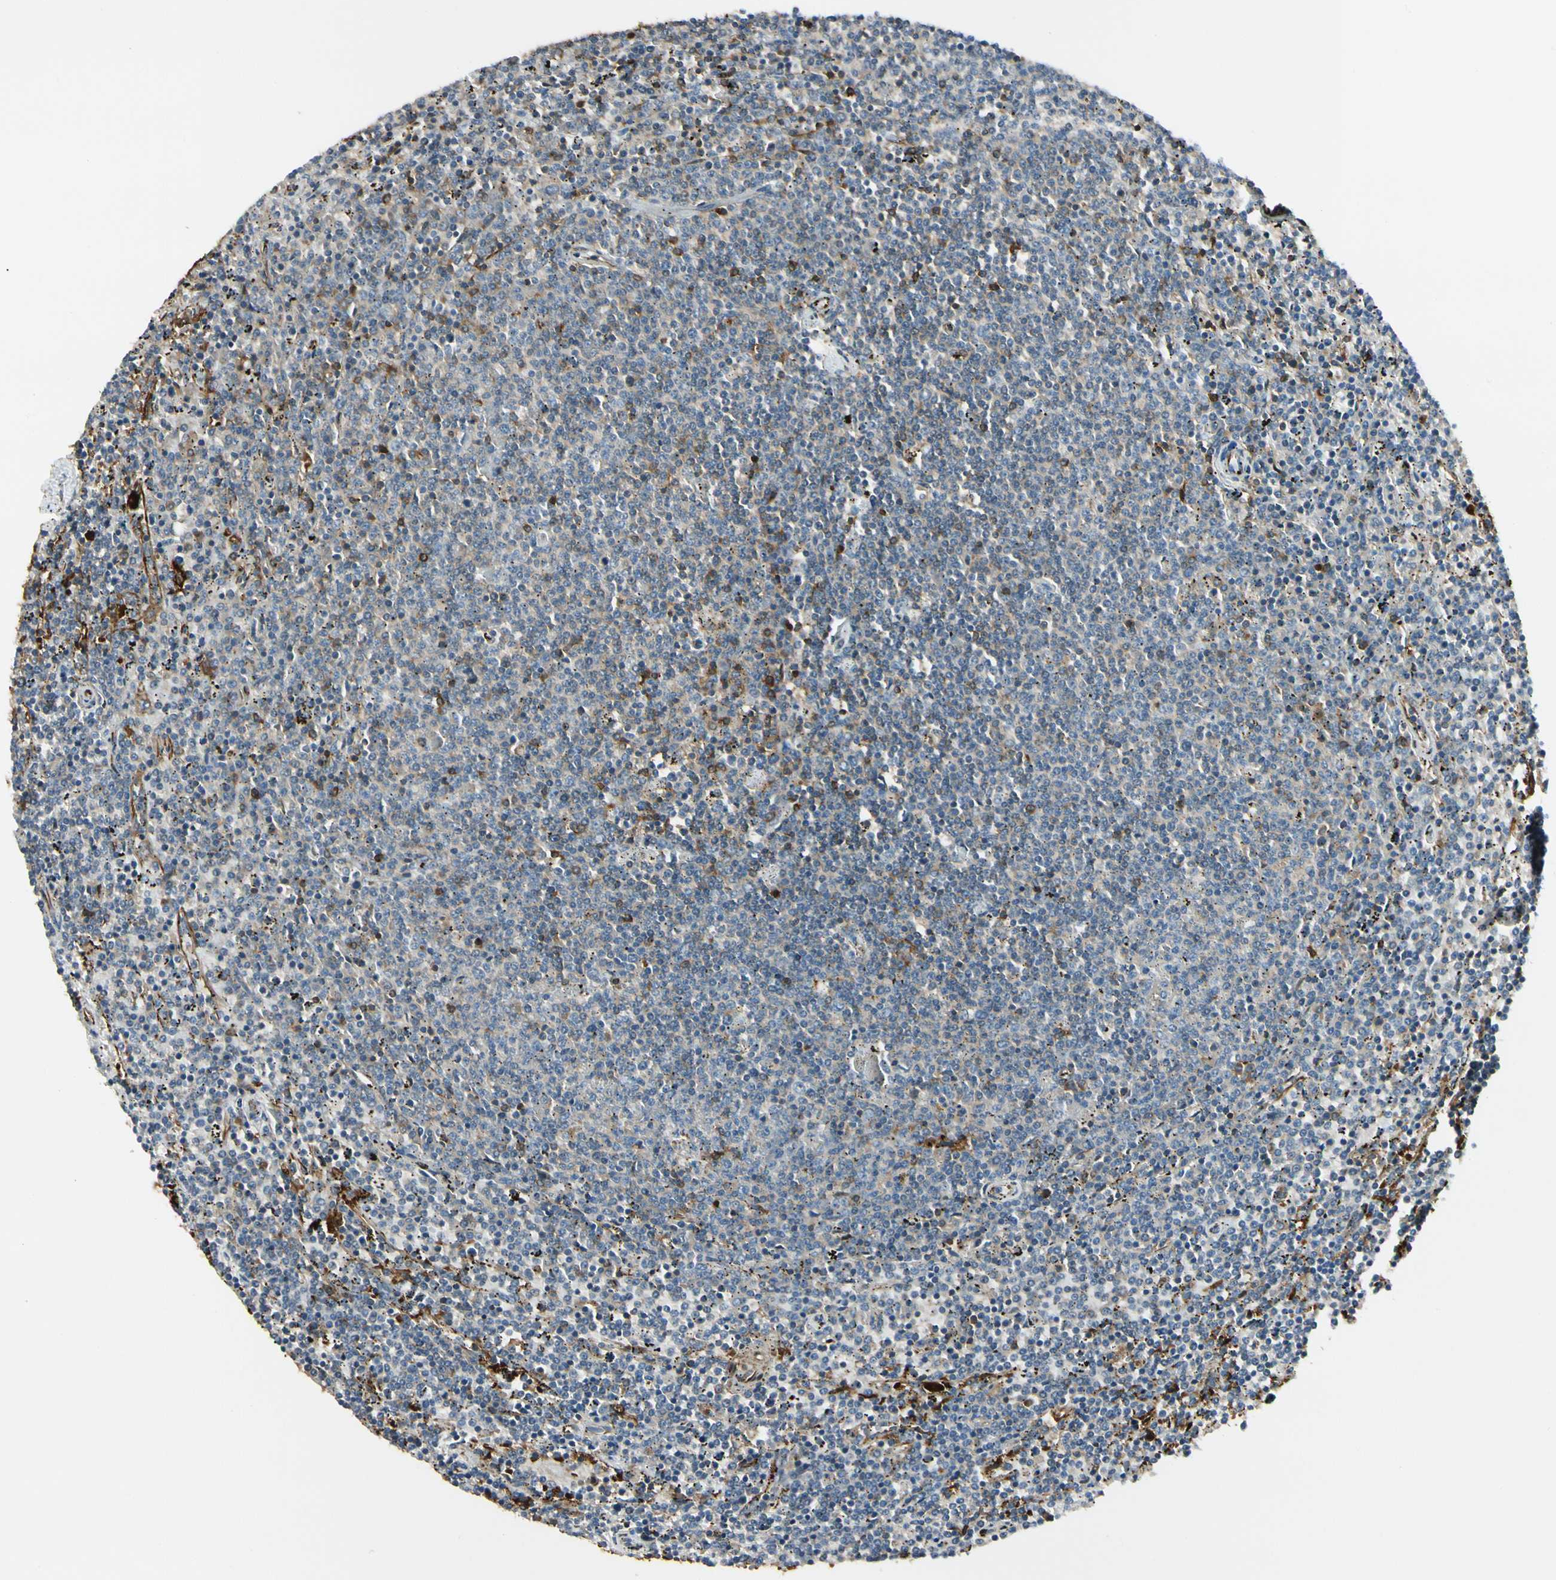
{"staining": {"intensity": "negative", "quantity": "none", "location": "none"}, "tissue": "lymphoma", "cell_type": "Tumor cells", "image_type": "cancer", "snomed": [{"axis": "morphology", "description": "Malignant lymphoma, non-Hodgkin's type, Low grade"}, {"axis": "topography", "description": "Spleen"}], "caption": "An immunohistochemistry image of low-grade malignant lymphoma, non-Hodgkin's type is shown. There is no staining in tumor cells of low-grade malignant lymphoma, non-Hodgkin's type.", "gene": "FTH1", "patient": {"sex": "female", "age": 50}}